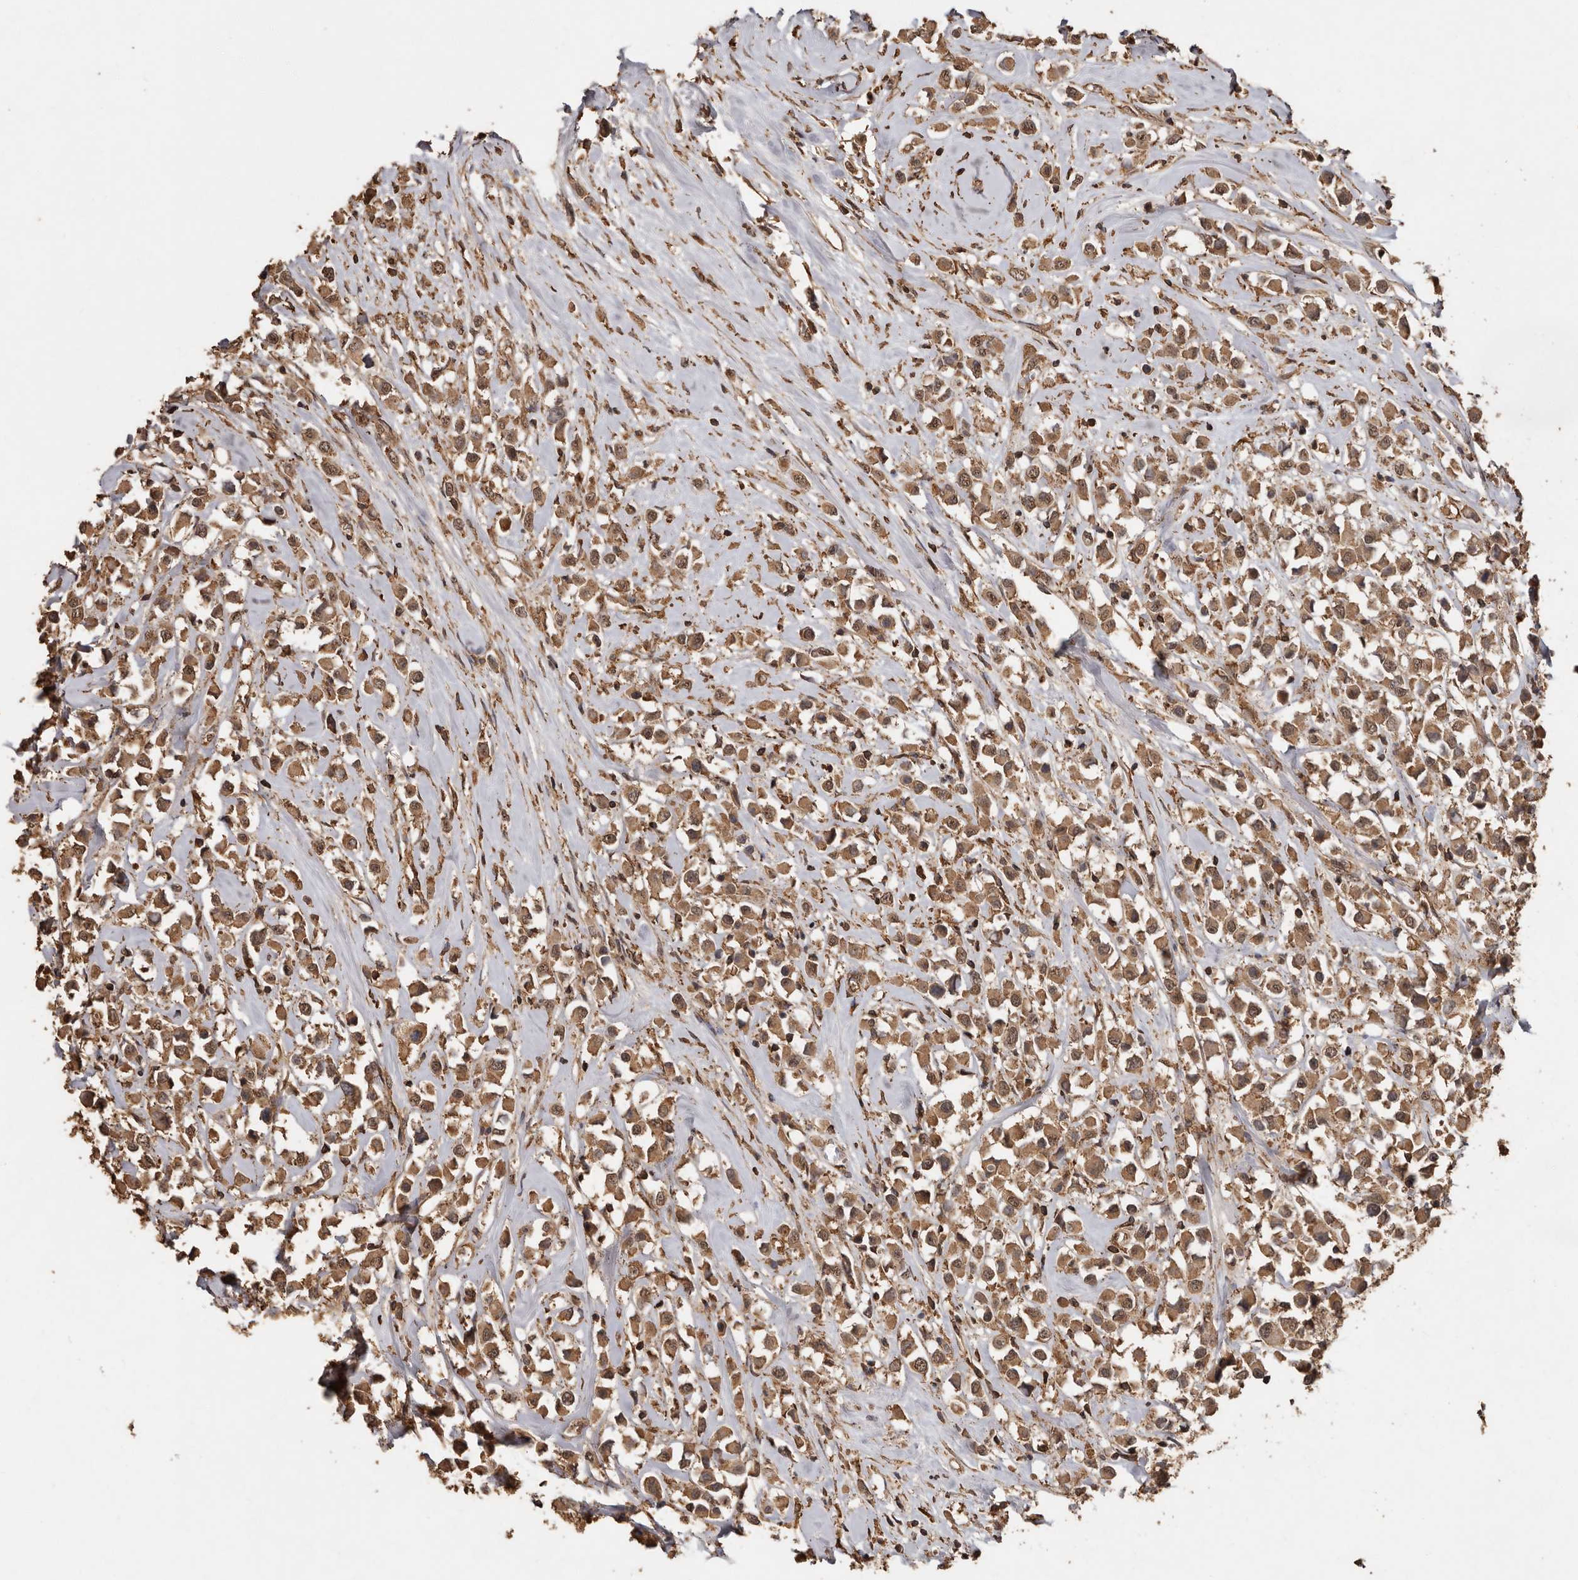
{"staining": {"intensity": "moderate", "quantity": ">75%", "location": "cytoplasmic/membranous,nuclear"}, "tissue": "breast cancer", "cell_type": "Tumor cells", "image_type": "cancer", "snomed": [{"axis": "morphology", "description": "Duct carcinoma"}, {"axis": "topography", "description": "Breast"}], "caption": "A high-resolution image shows immunohistochemistry (IHC) staining of breast cancer, which displays moderate cytoplasmic/membranous and nuclear staining in approximately >75% of tumor cells.", "gene": "RWDD1", "patient": {"sex": "female", "age": 61}}